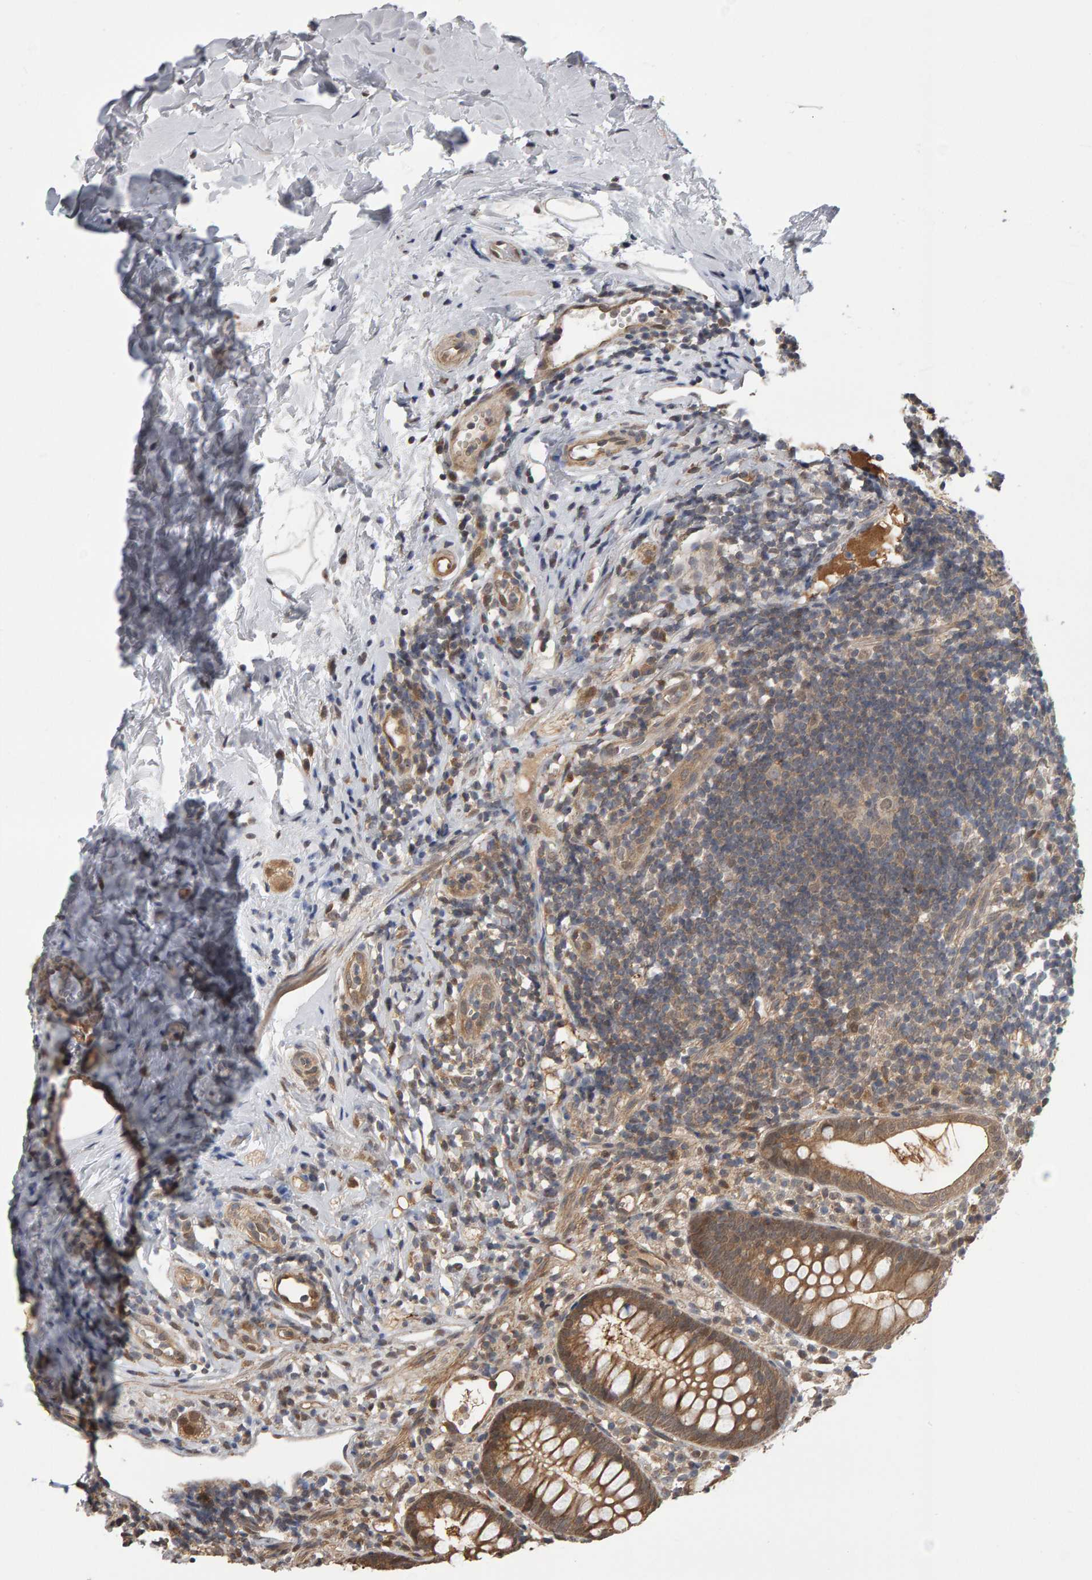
{"staining": {"intensity": "moderate", "quantity": ">75%", "location": "cytoplasmic/membranous"}, "tissue": "appendix", "cell_type": "Glandular cells", "image_type": "normal", "snomed": [{"axis": "morphology", "description": "Normal tissue, NOS"}, {"axis": "topography", "description": "Appendix"}], "caption": "Immunohistochemical staining of normal appendix shows >75% levels of moderate cytoplasmic/membranous protein positivity in about >75% of glandular cells.", "gene": "COASY", "patient": {"sex": "female", "age": 20}}